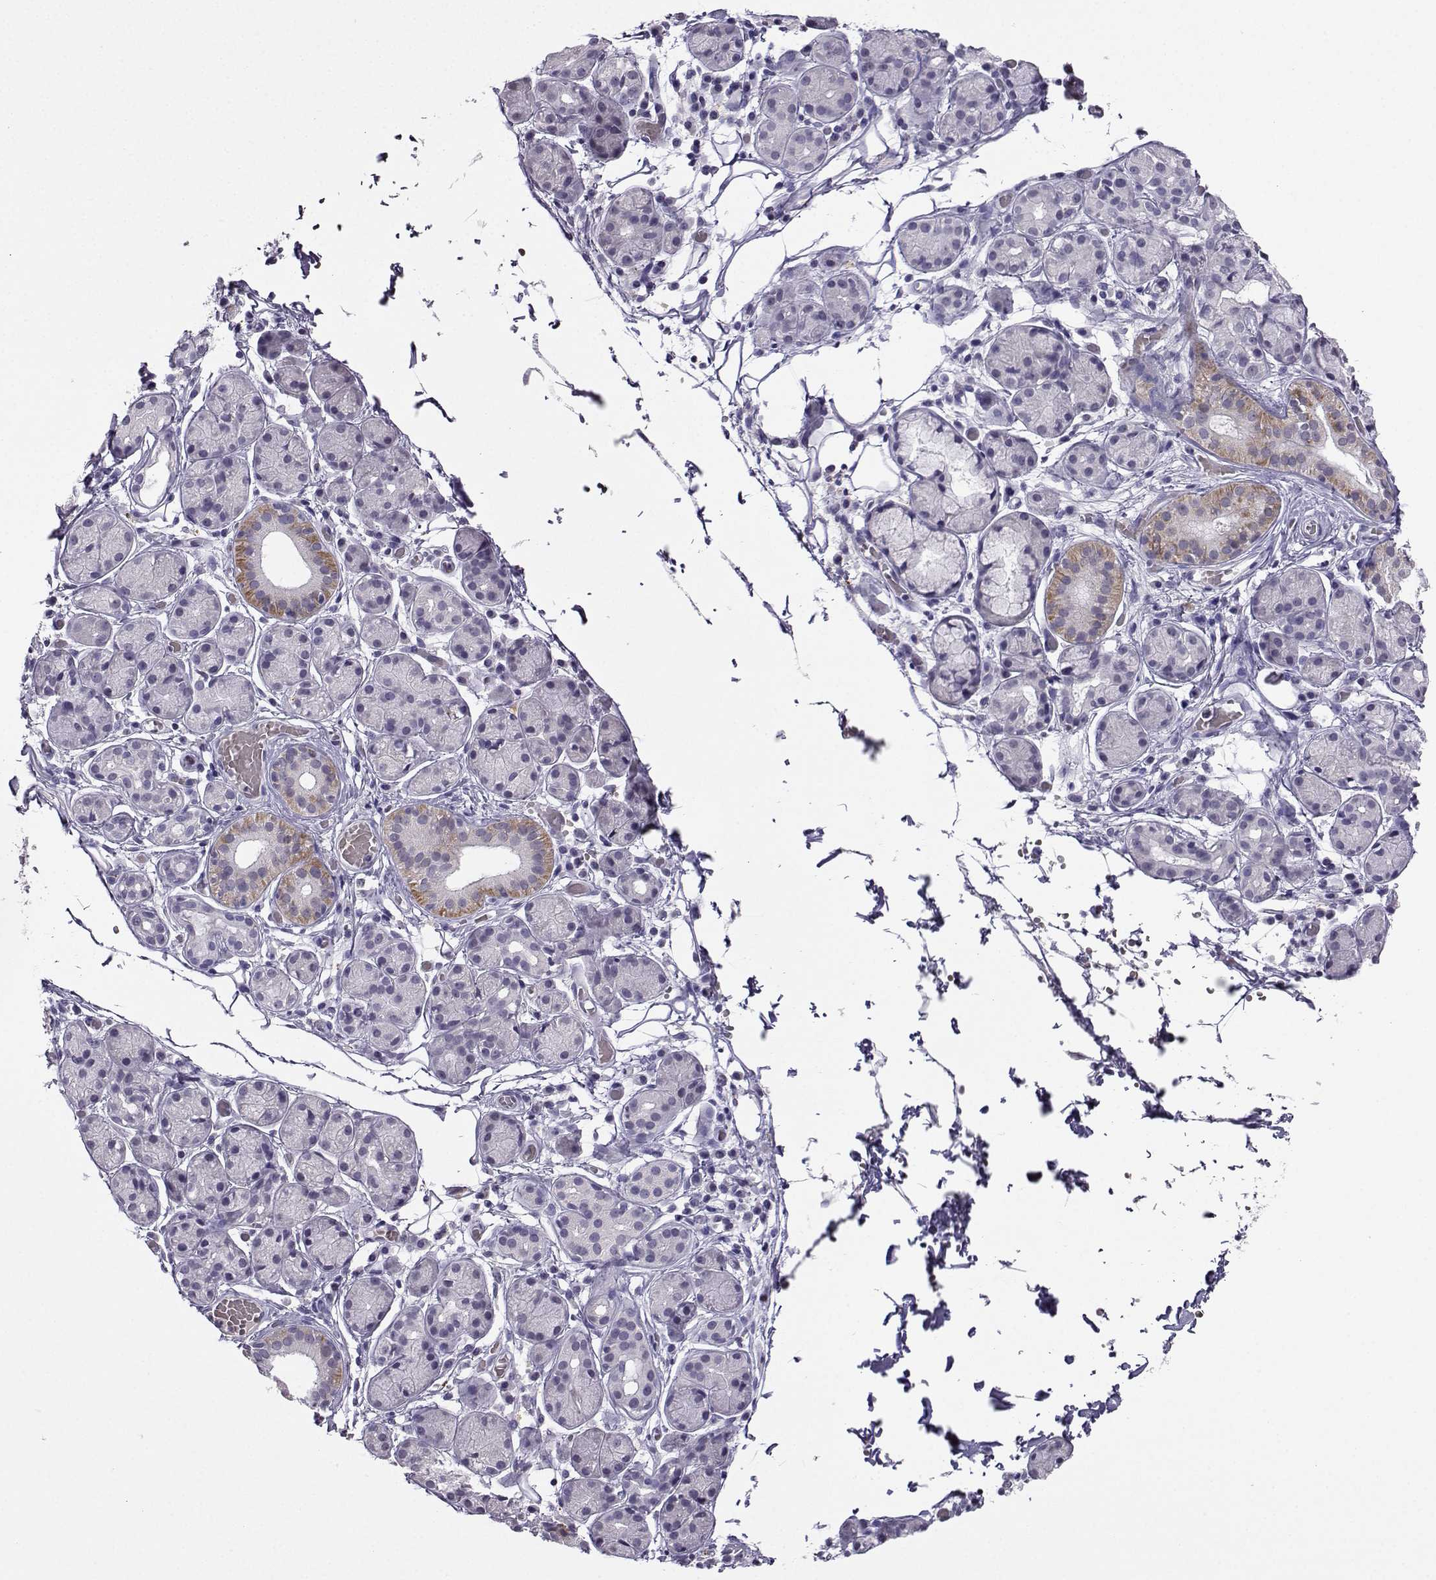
{"staining": {"intensity": "moderate", "quantity": "<25%", "location": "cytoplasmic/membranous"}, "tissue": "salivary gland", "cell_type": "Glandular cells", "image_type": "normal", "snomed": [{"axis": "morphology", "description": "Normal tissue, NOS"}, {"axis": "topography", "description": "Salivary gland"}, {"axis": "topography", "description": "Peripheral nerve tissue"}], "caption": "A histopathology image of salivary gland stained for a protein exhibits moderate cytoplasmic/membranous brown staining in glandular cells.", "gene": "LRFN2", "patient": {"sex": "male", "age": 71}}